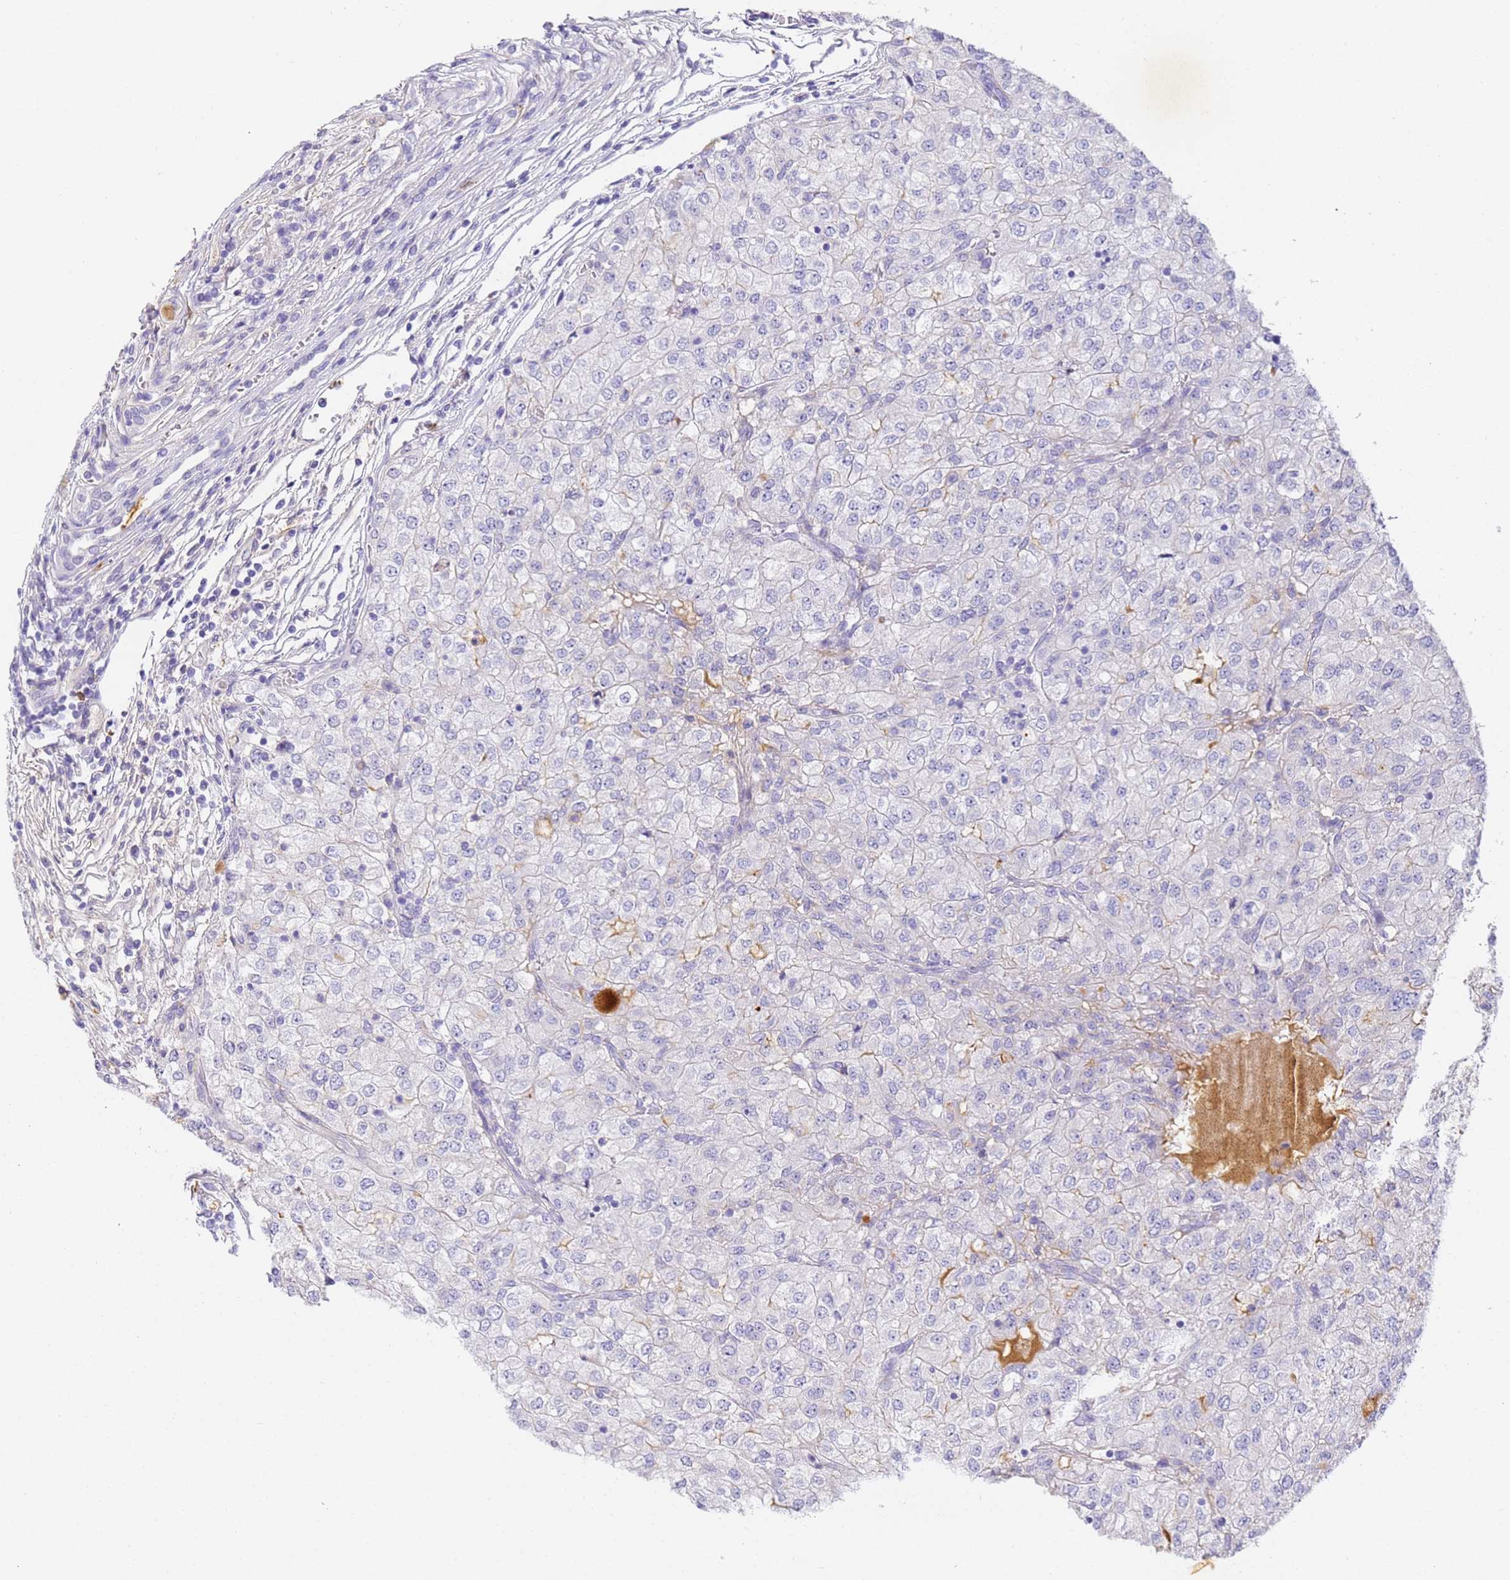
{"staining": {"intensity": "negative", "quantity": "none", "location": "none"}, "tissue": "renal cancer", "cell_type": "Tumor cells", "image_type": "cancer", "snomed": [{"axis": "morphology", "description": "Adenocarcinoma, NOS"}, {"axis": "topography", "description": "Kidney"}], "caption": "Micrograph shows no significant protein staining in tumor cells of renal cancer (adenocarcinoma).", "gene": "CFHR2", "patient": {"sex": "female", "age": 54}}